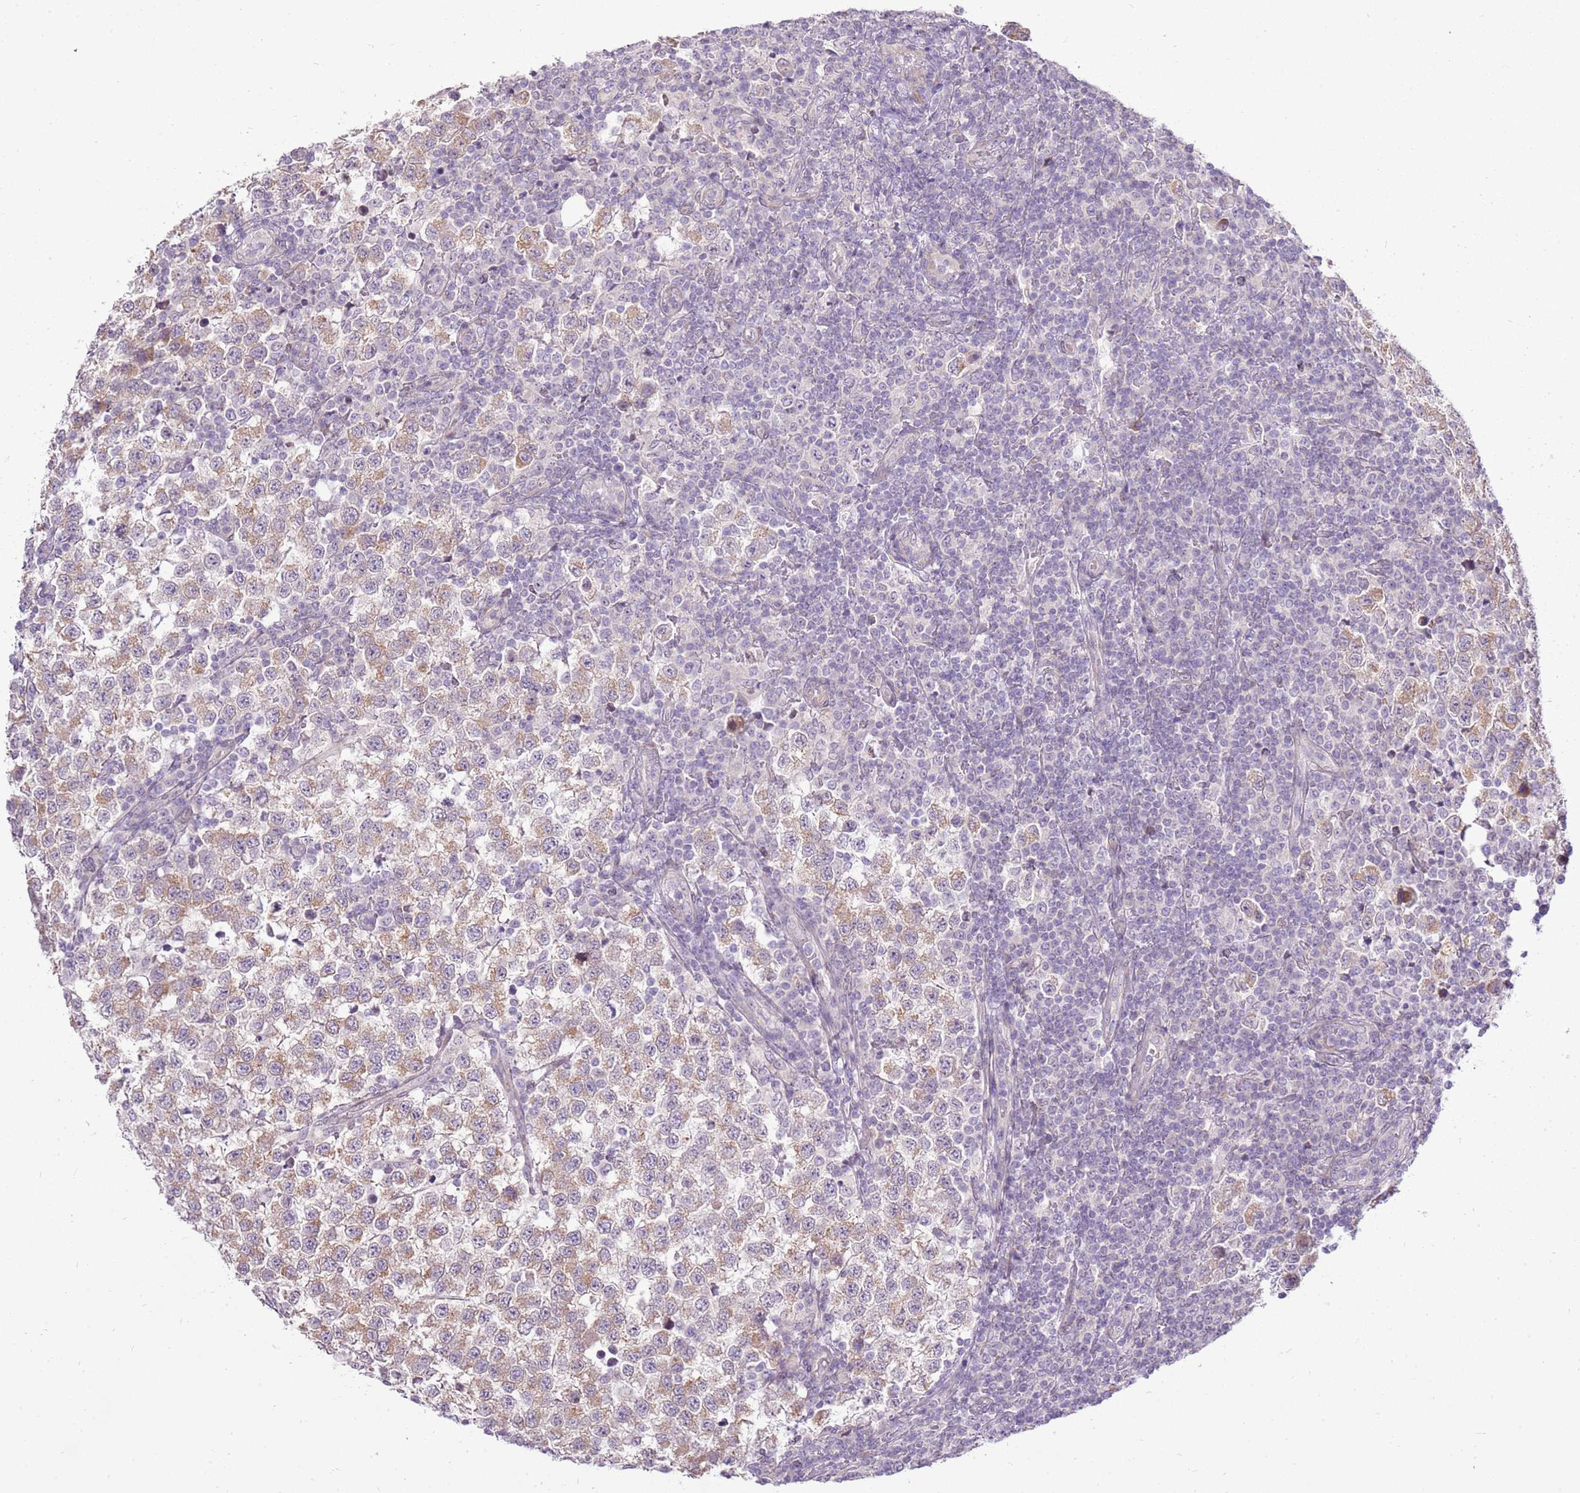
{"staining": {"intensity": "moderate", "quantity": ">75%", "location": "cytoplasmic/membranous"}, "tissue": "testis cancer", "cell_type": "Tumor cells", "image_type": "cancer", "snomed": [{"axis": "morphology", "description": "Seminoma, NOS"}, {"axis": "topography", "description": "Testis"}], "caption": "Seminoma (testis) stained for a protein (brown) shows moderate cytoplasmic/membranous positive staining in approximately >75% of tumor cells.", "gene": "UGGT2", "patient": {"sex": "male", "age": 34}}